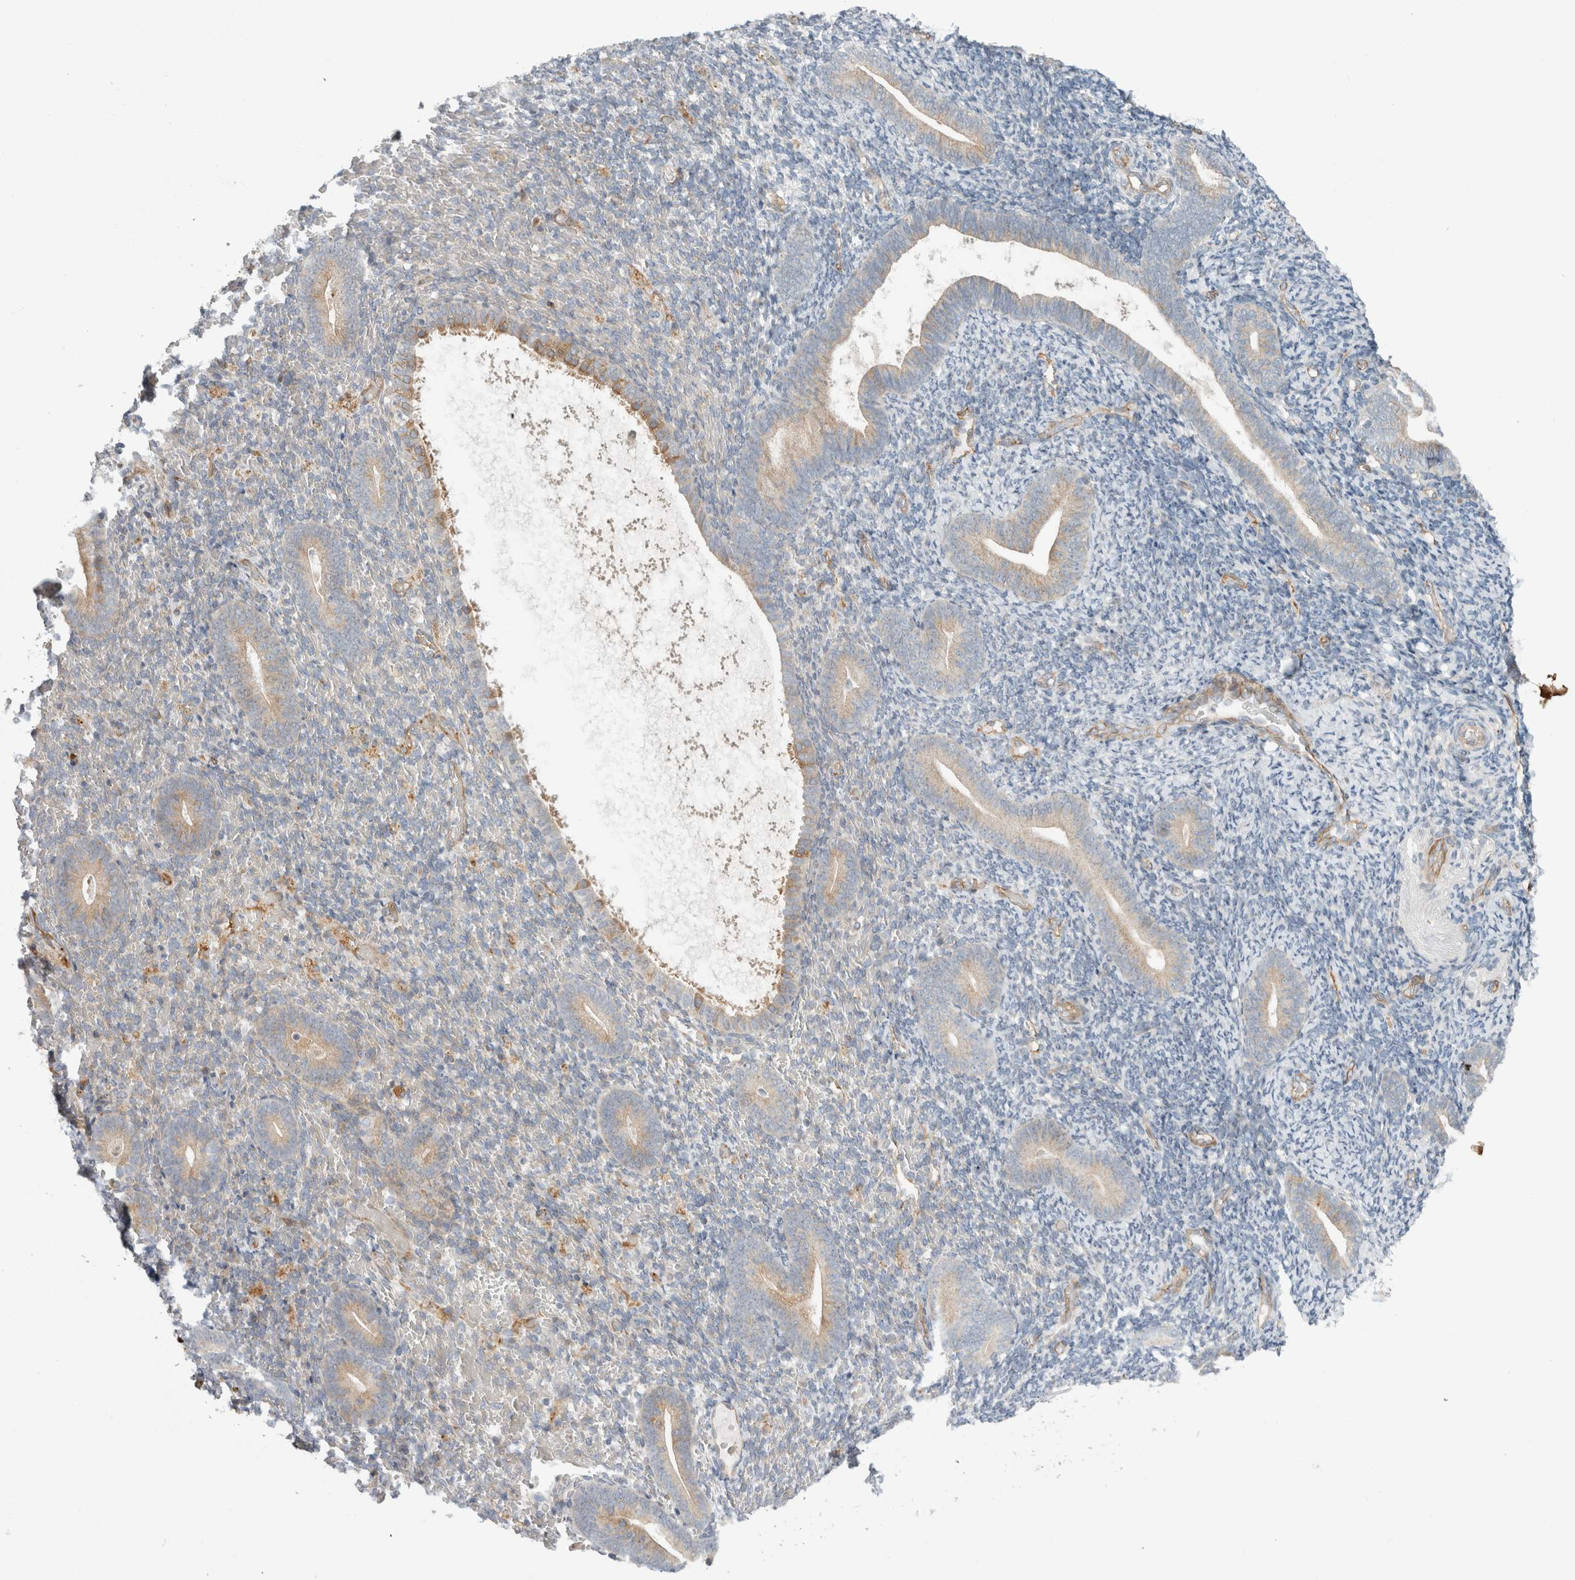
{"staining": {"intensity": "negative", "quantity": "none", "location": "none"}, "tissue": "endometrium", "cell_type": "Cells in endometrial stroma", "image_type": "normal", "snomed": [{"axis": "morphology", "description": "Normal tissue, NOS"}, {"axis": "topography", "description": "Endometrium"}], "caption": "This is a image of IHC staining of unremarkable endometrium, which shows no expression in cells in endometrial stroma.", "gene": "KPNA5", "patient": {"sex": "female", "age": 51}}